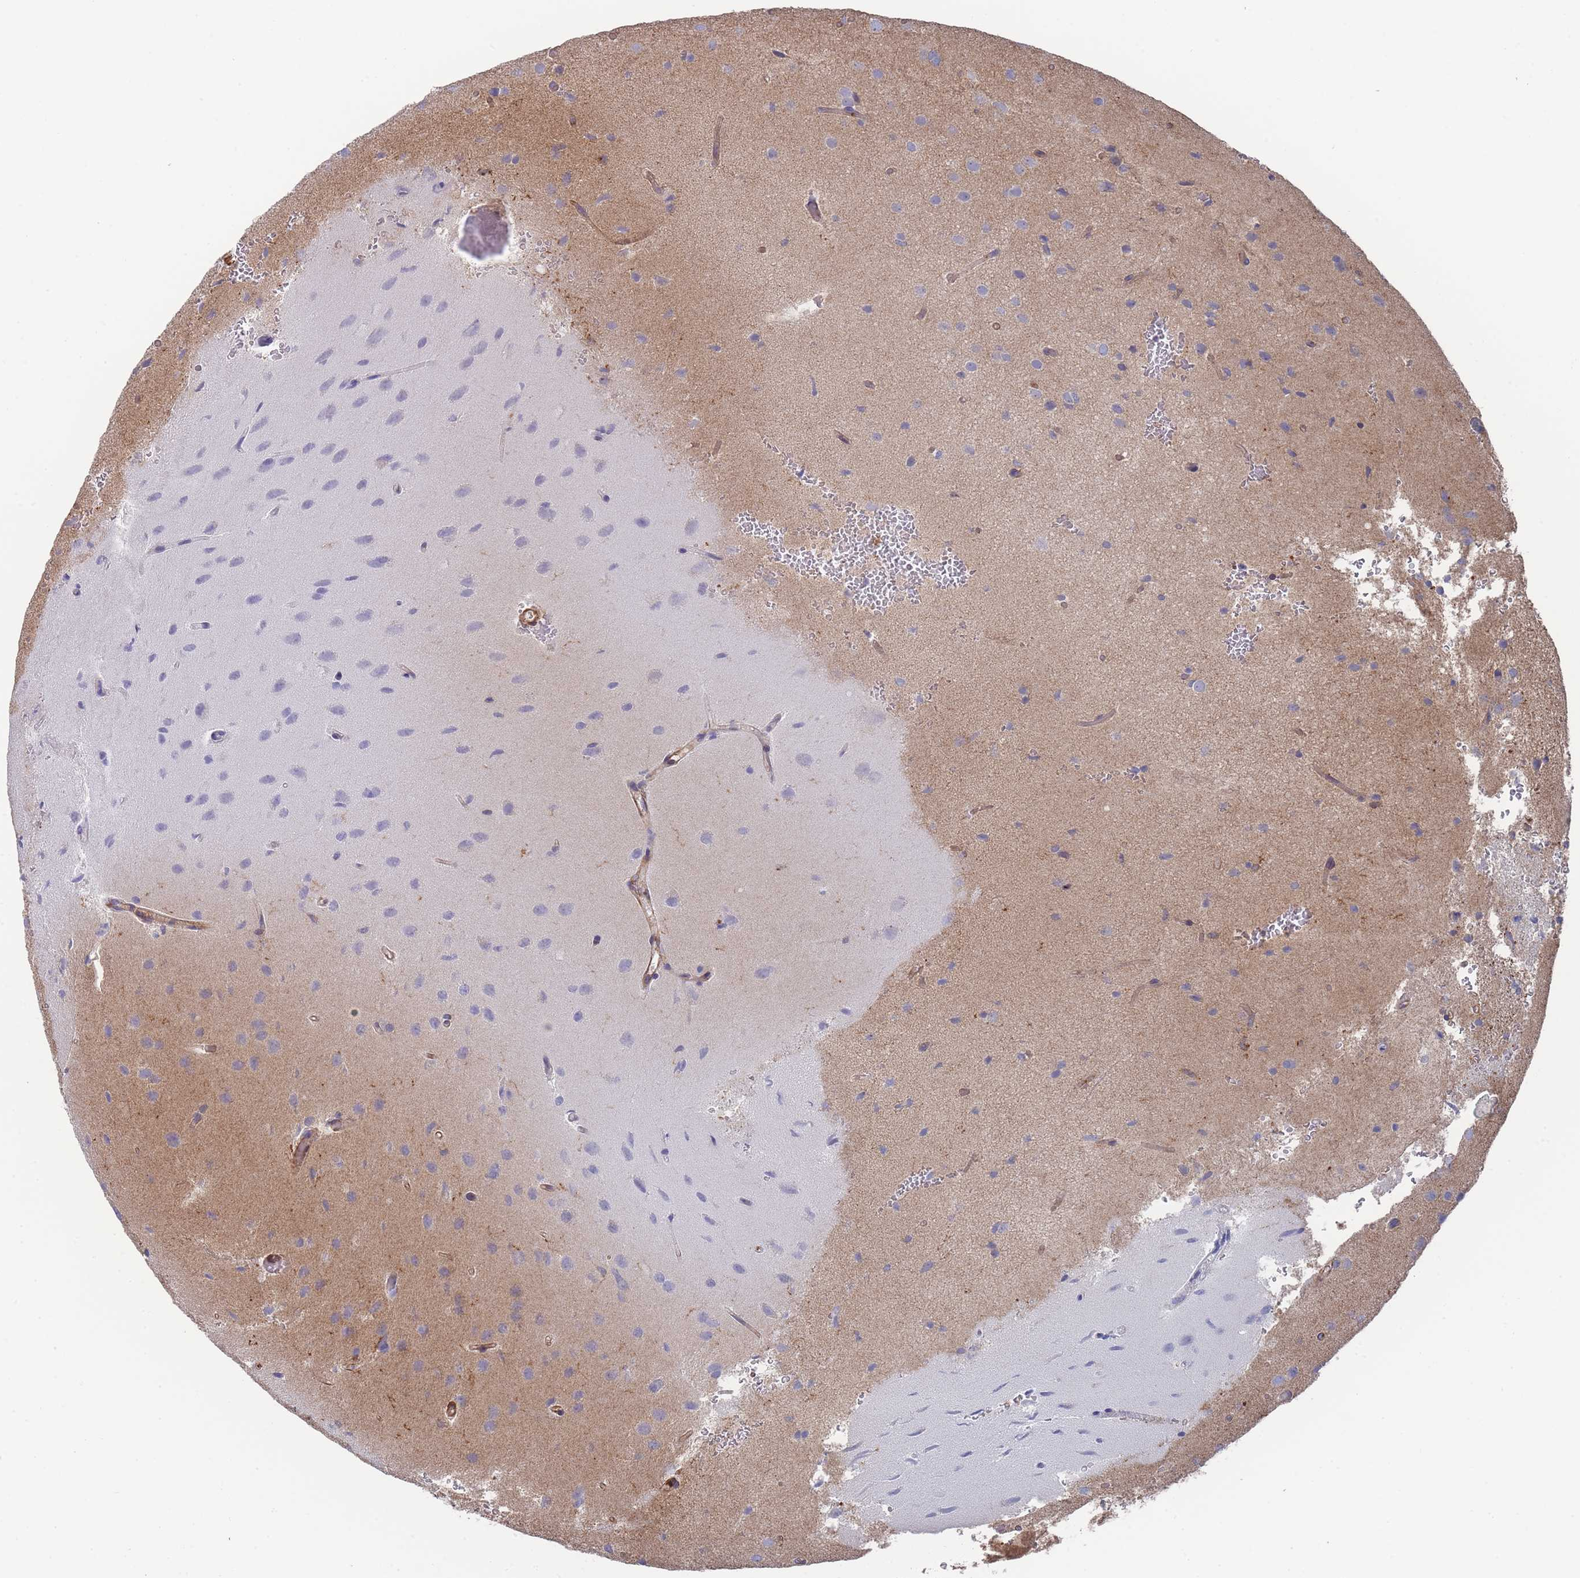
{"staining": {"intensity": "negative", "quantity": "none", "location": "none"}, "tissue": "glioma", "cell_type": "Tumor cells", "image_type": "cancer", "snomed": [{"axis": "morphology", "description": "Glioma, malignant, High grade"}, {"axis": "topography", "description": "Brain"}], "caption": "Immunohistochemistry image of glioma stained for a protein (brown), which reveals no staining in tumor cells.", "gene": "SCCPDH", "patient": {"sex": "female", "age": 50}}